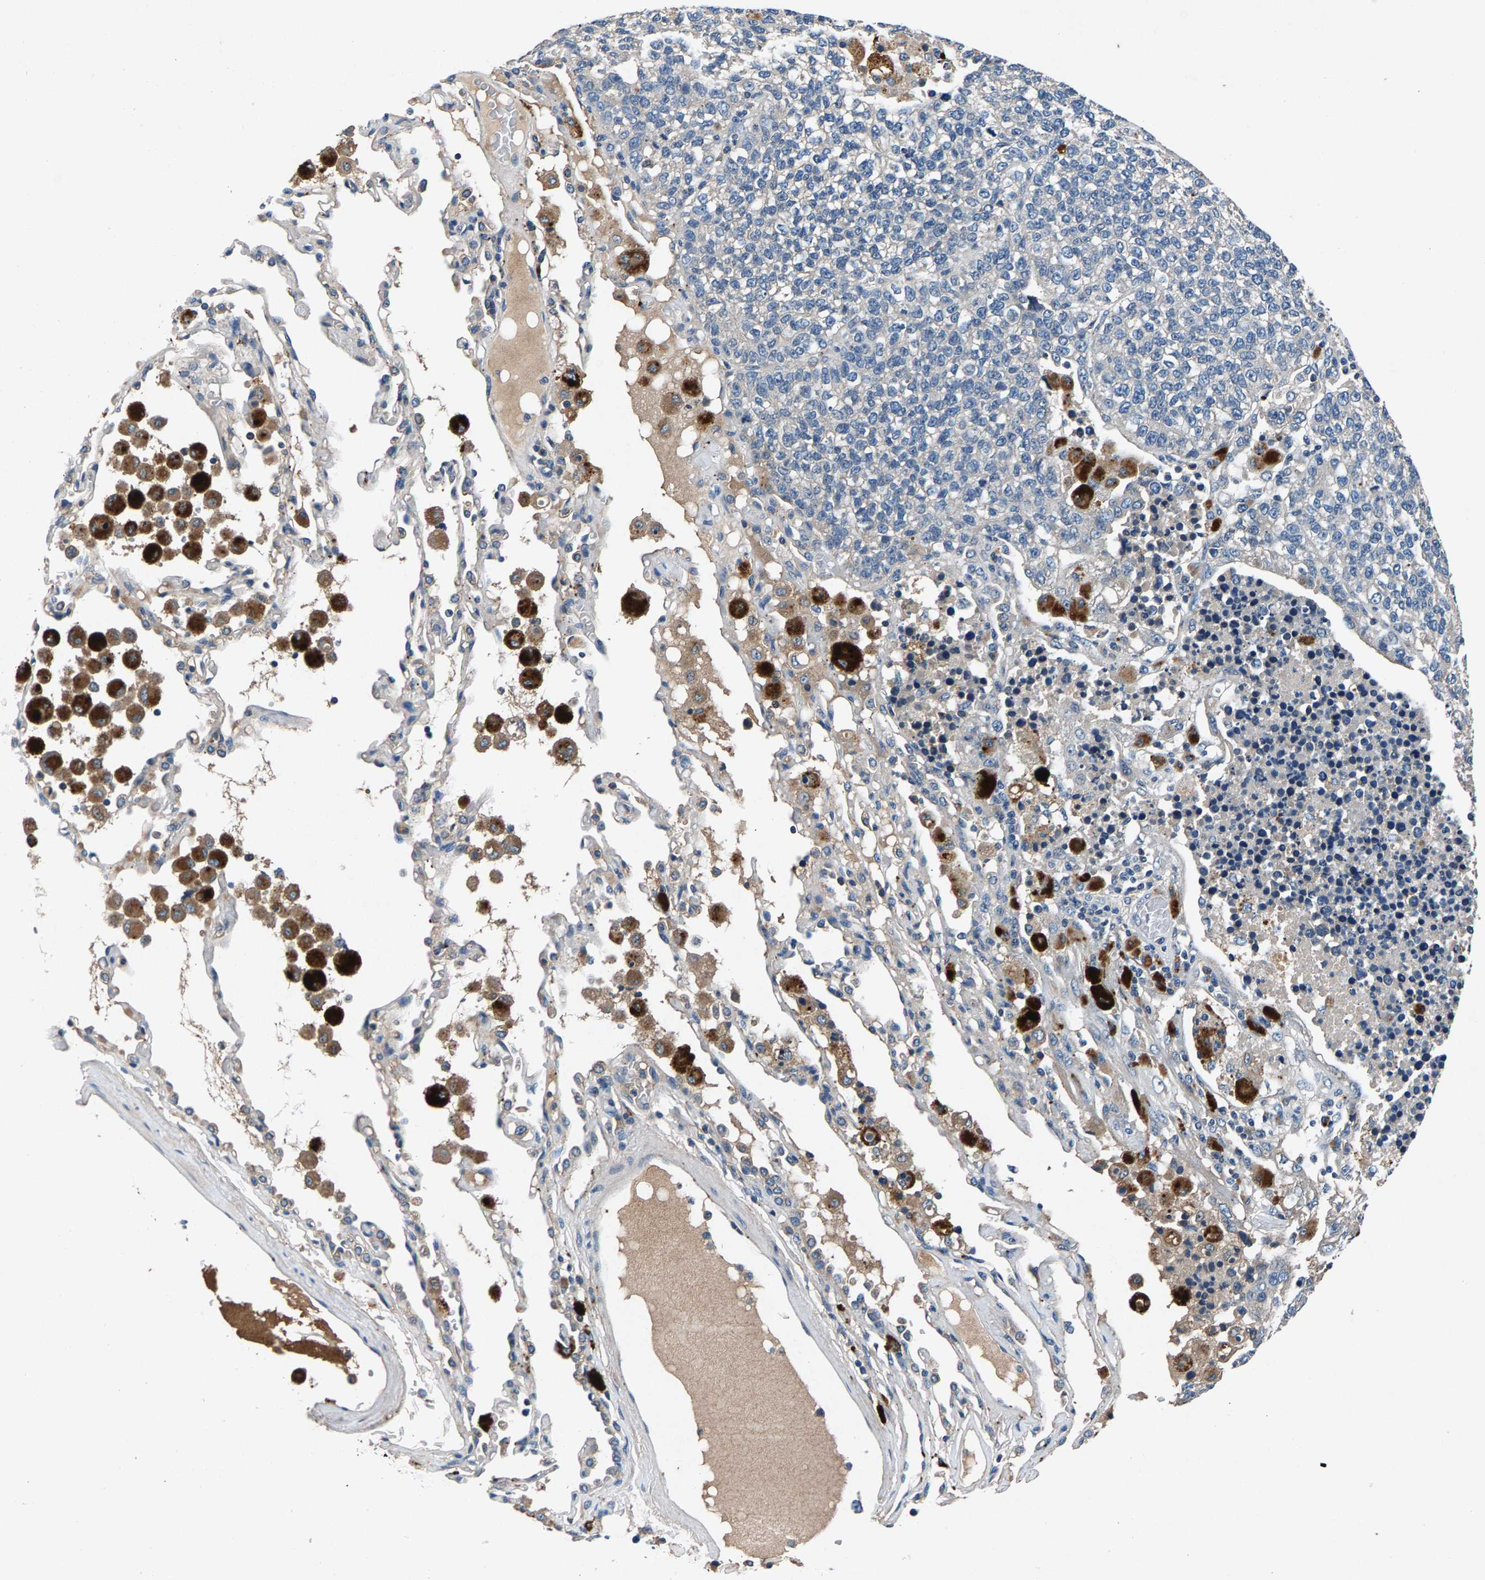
{"staining": {"intensity": "negative", "quantity": "none", "location": "none"}, "tissue": "lung cancer", "cell_type": "Tumor cells", "image_type": "cancer", "snomed": [{"axis": "morphology", "description": "Adenocarcinoma, NOS"}, {"axis": "topography", "description": "Lung"}], "caption": "A high-resolution histopathology image shows immunohistochemistry (IHC) staining of adenocarcinoma (lung), which exhibits no significant expression in tumor cells.", "gene": "PRXL2C", "patient": {"sex": "male", "age": 49}}